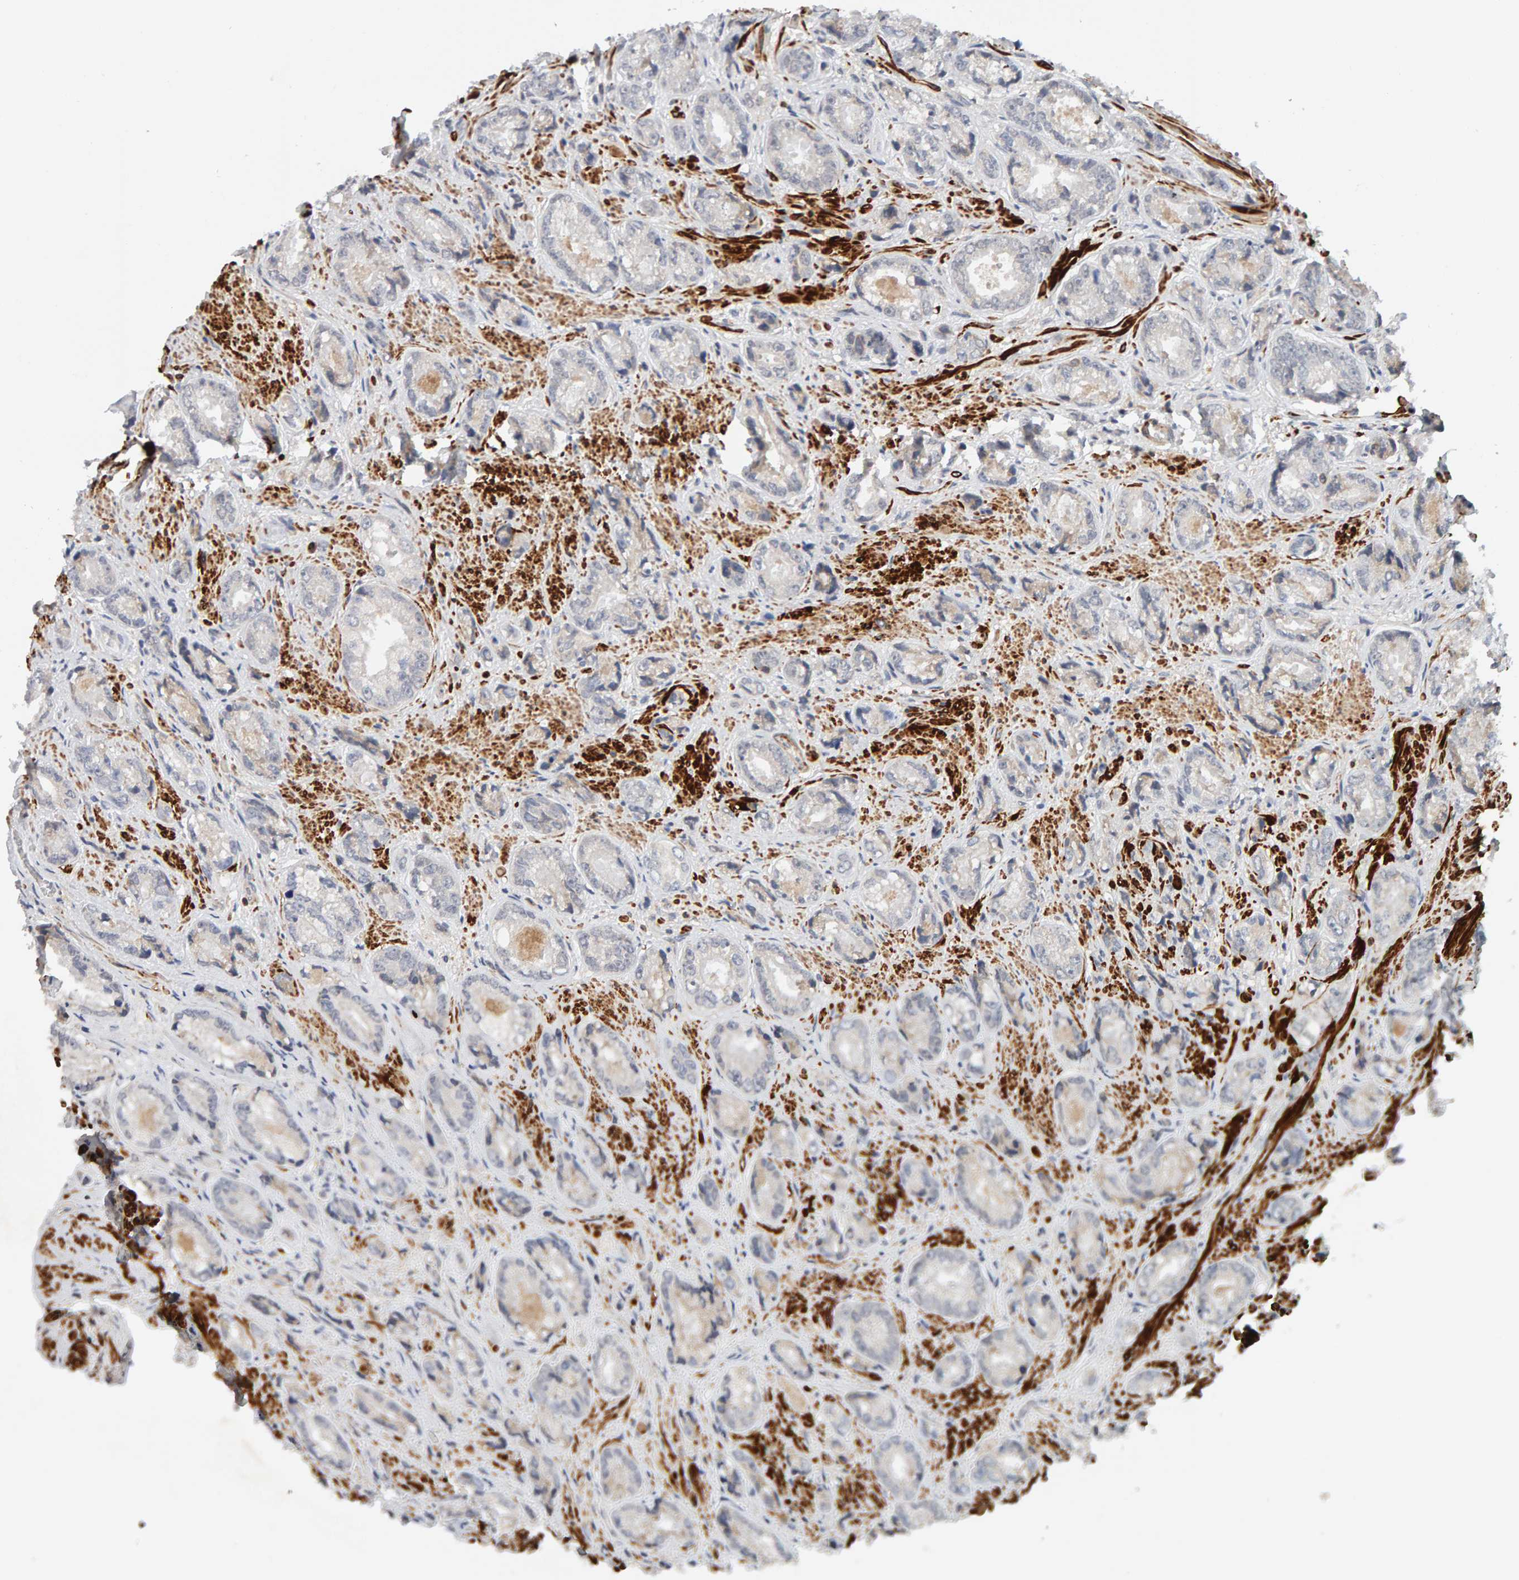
{"staining": {"intensity": "negative", "quantity": "none", "location": "none"}, "tissue": "prostate cancer", "cell_type": "Tumor cells", "image_type": "cancer", "snomed": [{"axis": "morphology", "description": "Adenocarcinoma, High grade"}, {"axis": "topography", "description": "Prostate"}], "caption": "High power microscopy image of an immunohistochemistry histopathology image of prostate cancer (adenocarcinoma (high-grade)), revealing no significant expression in tumor cells. The staining was performed using DAB (3,3'-diaminobenzidine) to visualize the protein expression in brown, while the nuclei were stained in blue with hematoxylin (Magnification: 20x).", "gene": "NUDCD1", "patient": {"sex": "male", "age": 61}}